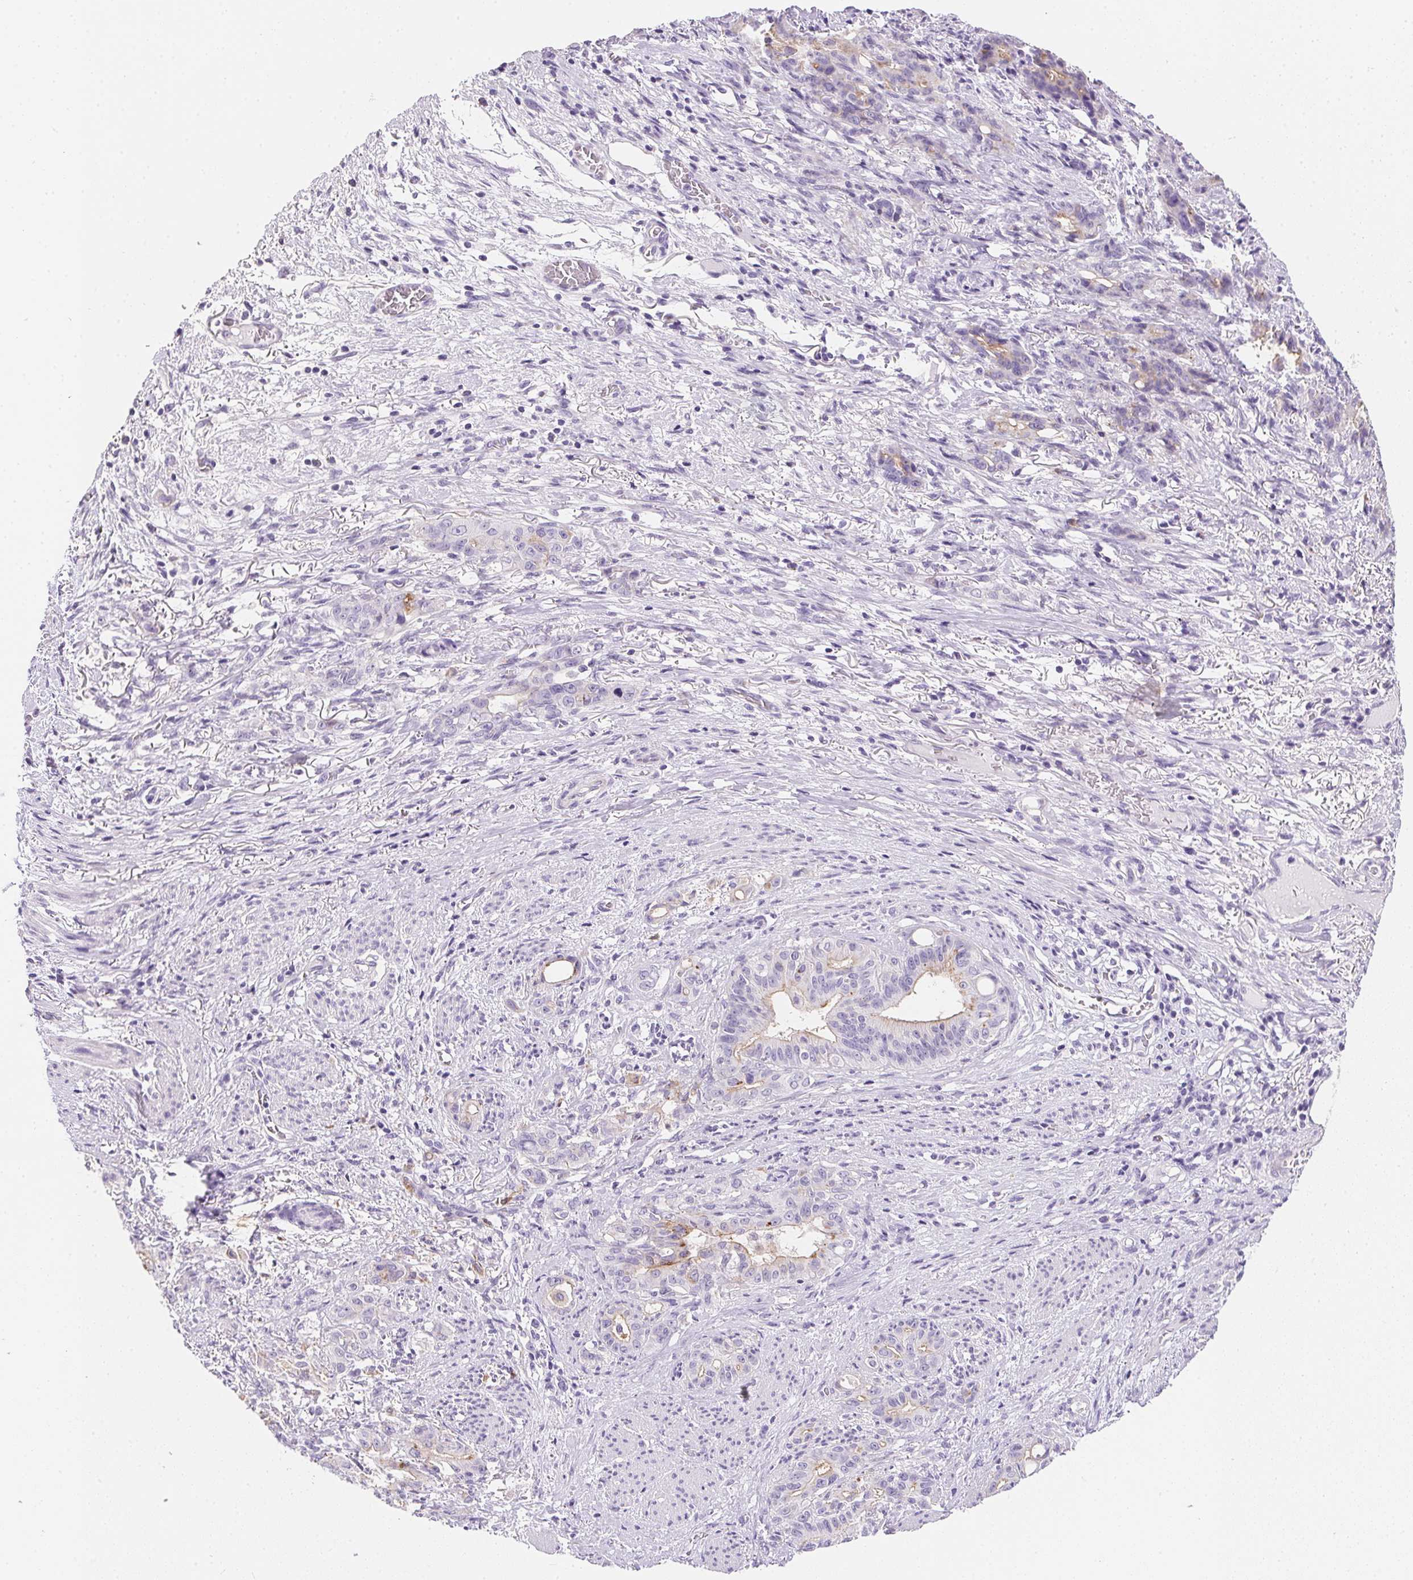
{"staining": {"intensity": "weak", "quantity": "<25%", "location": "cytoplasmic/membranous"}, "tissue": "stomach cancer", "cell_type": "Tumor cells", "image_type": "cancer", "snomed": [{"axis": "morphology", "description": "Normal tissue, NOS"}, {"axis": "morphology", "description": "Adenocarcinoma, NOS"}, {"axis": "topography", "description": "Esophagus"}, {"axis": "topography", "description": "Stomach, upper"}], "caption": "Immunohistochemistry photomicrograph of human stomach cancer (adenocarcinoma) stained for a protein (brown), which reveals no staining in tumor cells.", "gene": "AQP5", "patient": {"sex": "male", "age": 62}}